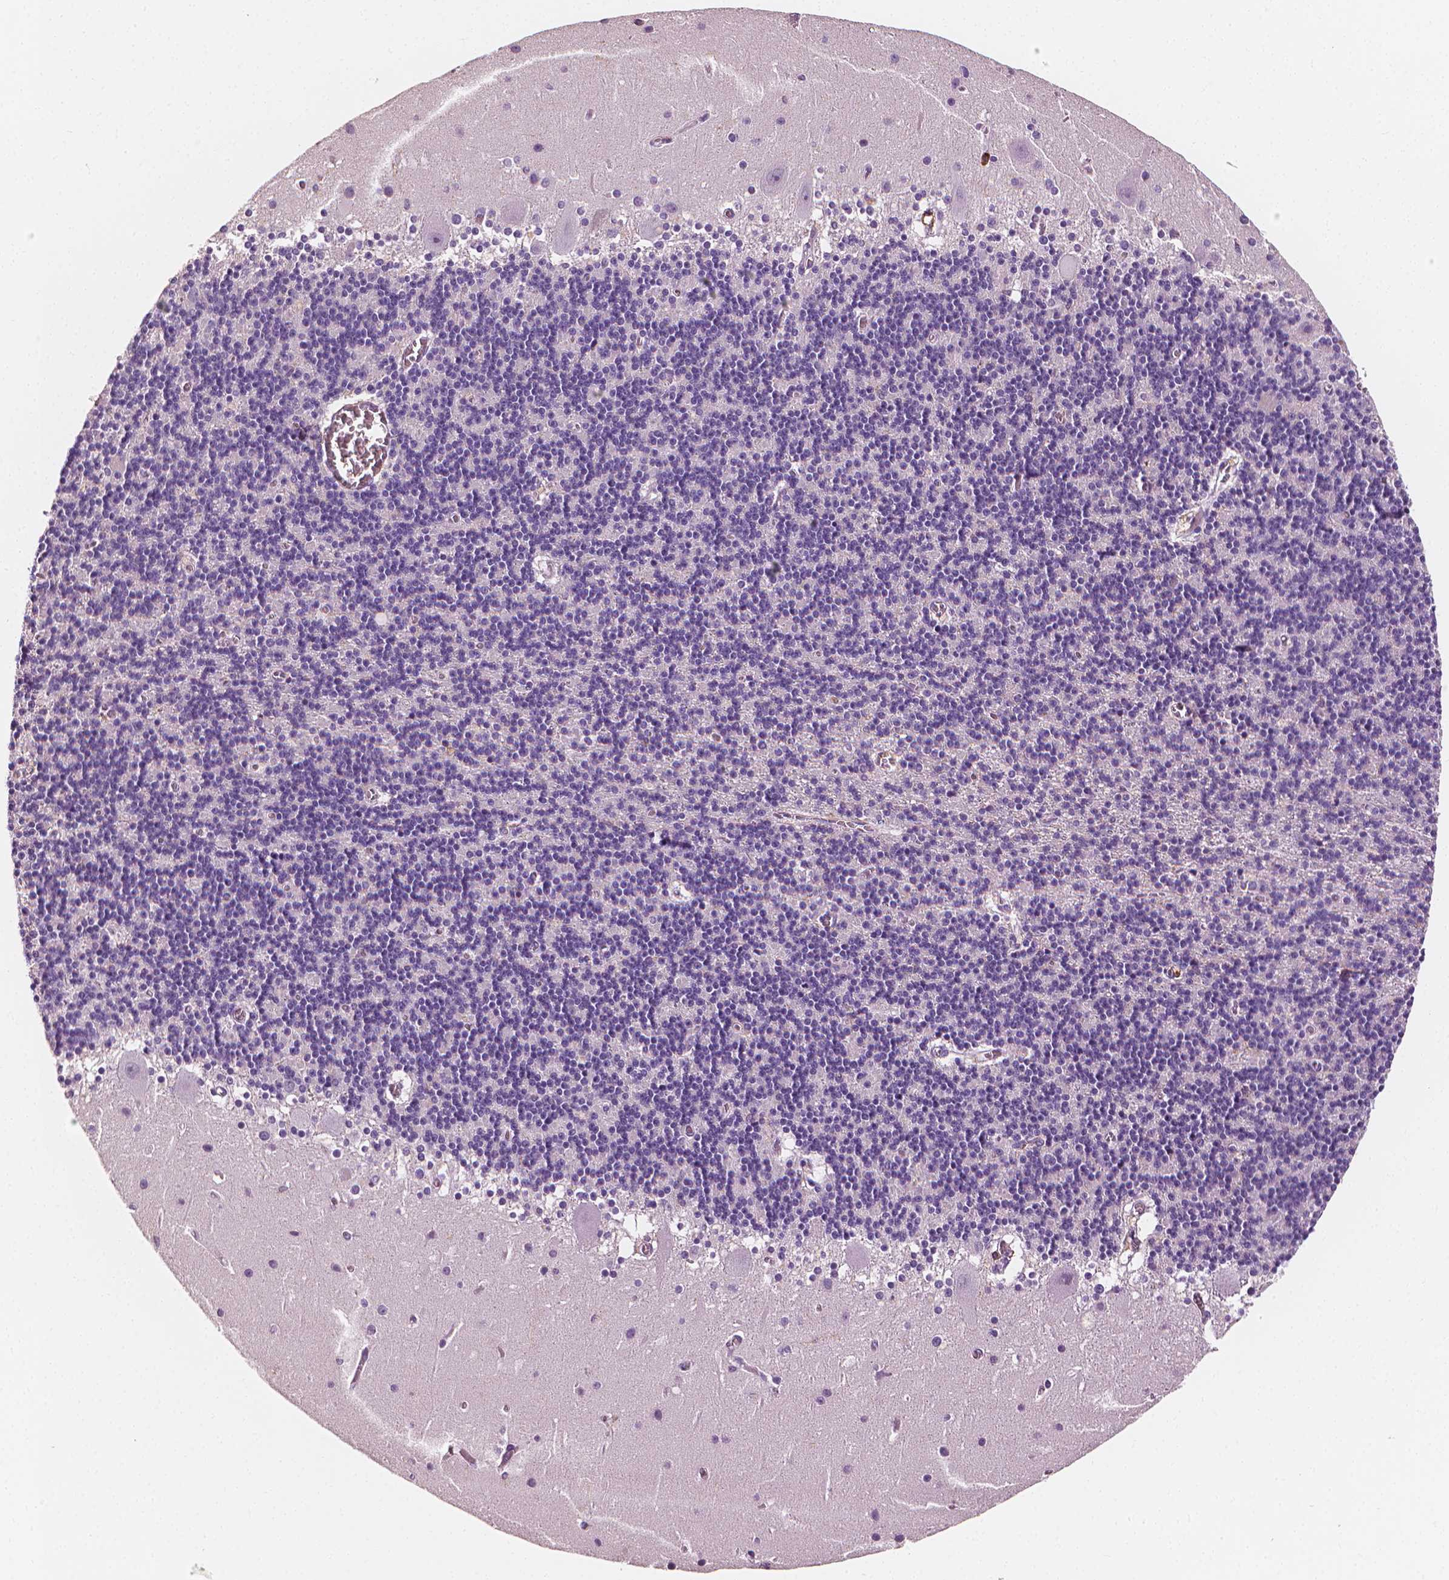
{"staining": {"intensity": "negative", "quantity": "none", "location": "none"}, "tissue": "cerebellum", "cell_type": "Cells in granular layer", "image_type": "normal", "snomed": [{"axis": "morphology", "description": "Normal tissue, NOS"}, {"axis": "topography", "description": "Cerebellum"}], "caption": "IHC histopathology image of unremarkable cerebellum: human cerebellum stained with DAB demonstrates no significant protein positivity in cells in granular layer. (Stains: DAB (3,3'-diaminobenzidine) immunohistochemistry with hematoxylin counter stain, Microscopy: brightfield microscopy at high magnification).", "gene": "PTPRC", "patient": {"sex": "male", "age": 70}}